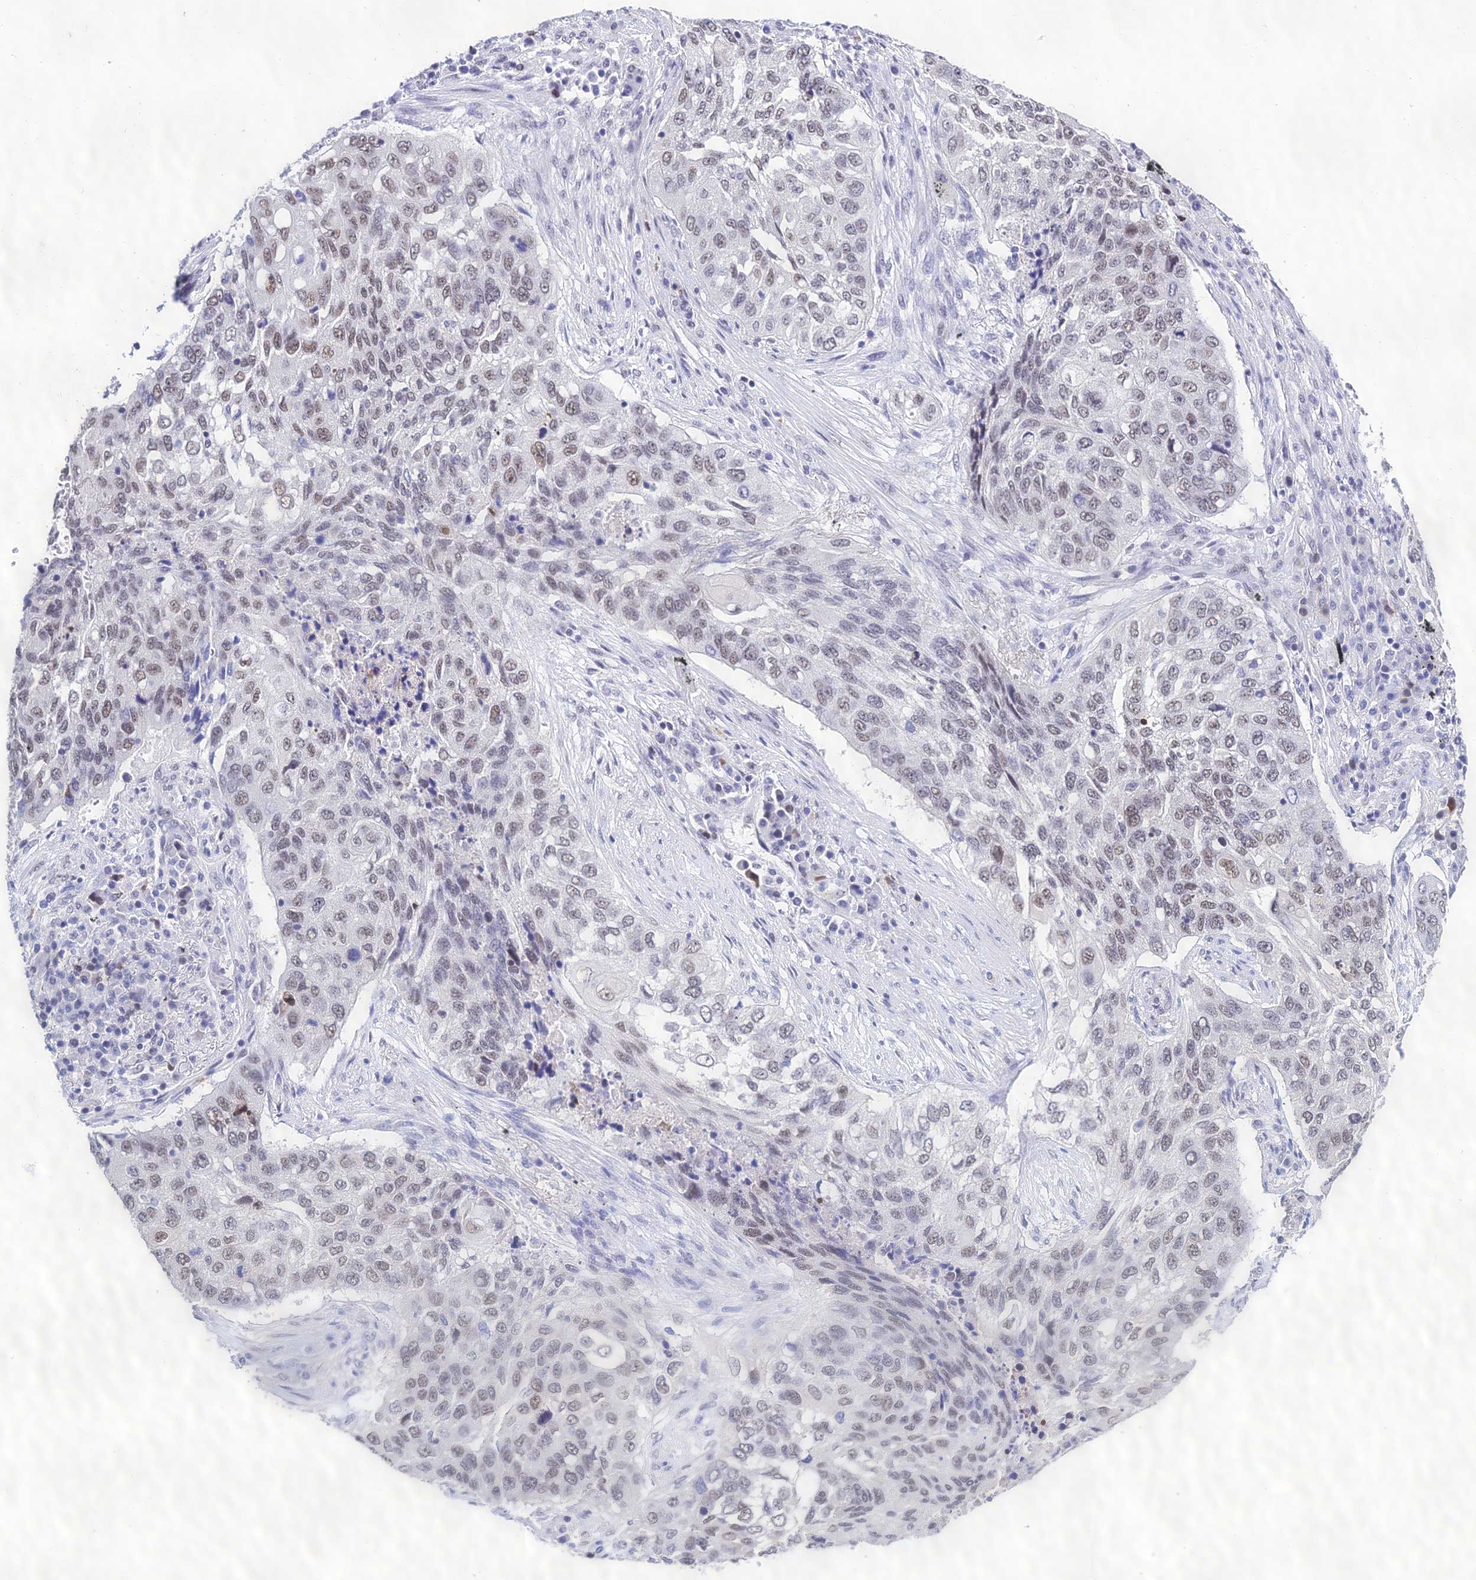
{"staining": {"intensity": "weak", "quantity": "25%-75%", "location": "nuclear"}, "tissue": "lung cancer", "cell_type": "Tumor cells", "image_type": "cancer", "snomed": [{"axis": "morphology", "description": "Squamous cell carcinoma, NOS"}, {"axis": "topography", "description": "Lung"}], "caption": "An image of squamous cell carcinoma (lung) stained for a protein shows weak nuclear brown staining in tumor cells. (IHC, brightfield microscopy, high magnification).", "gene": "PPP4R2", "patient": {"sex": "female", "age": 63}}